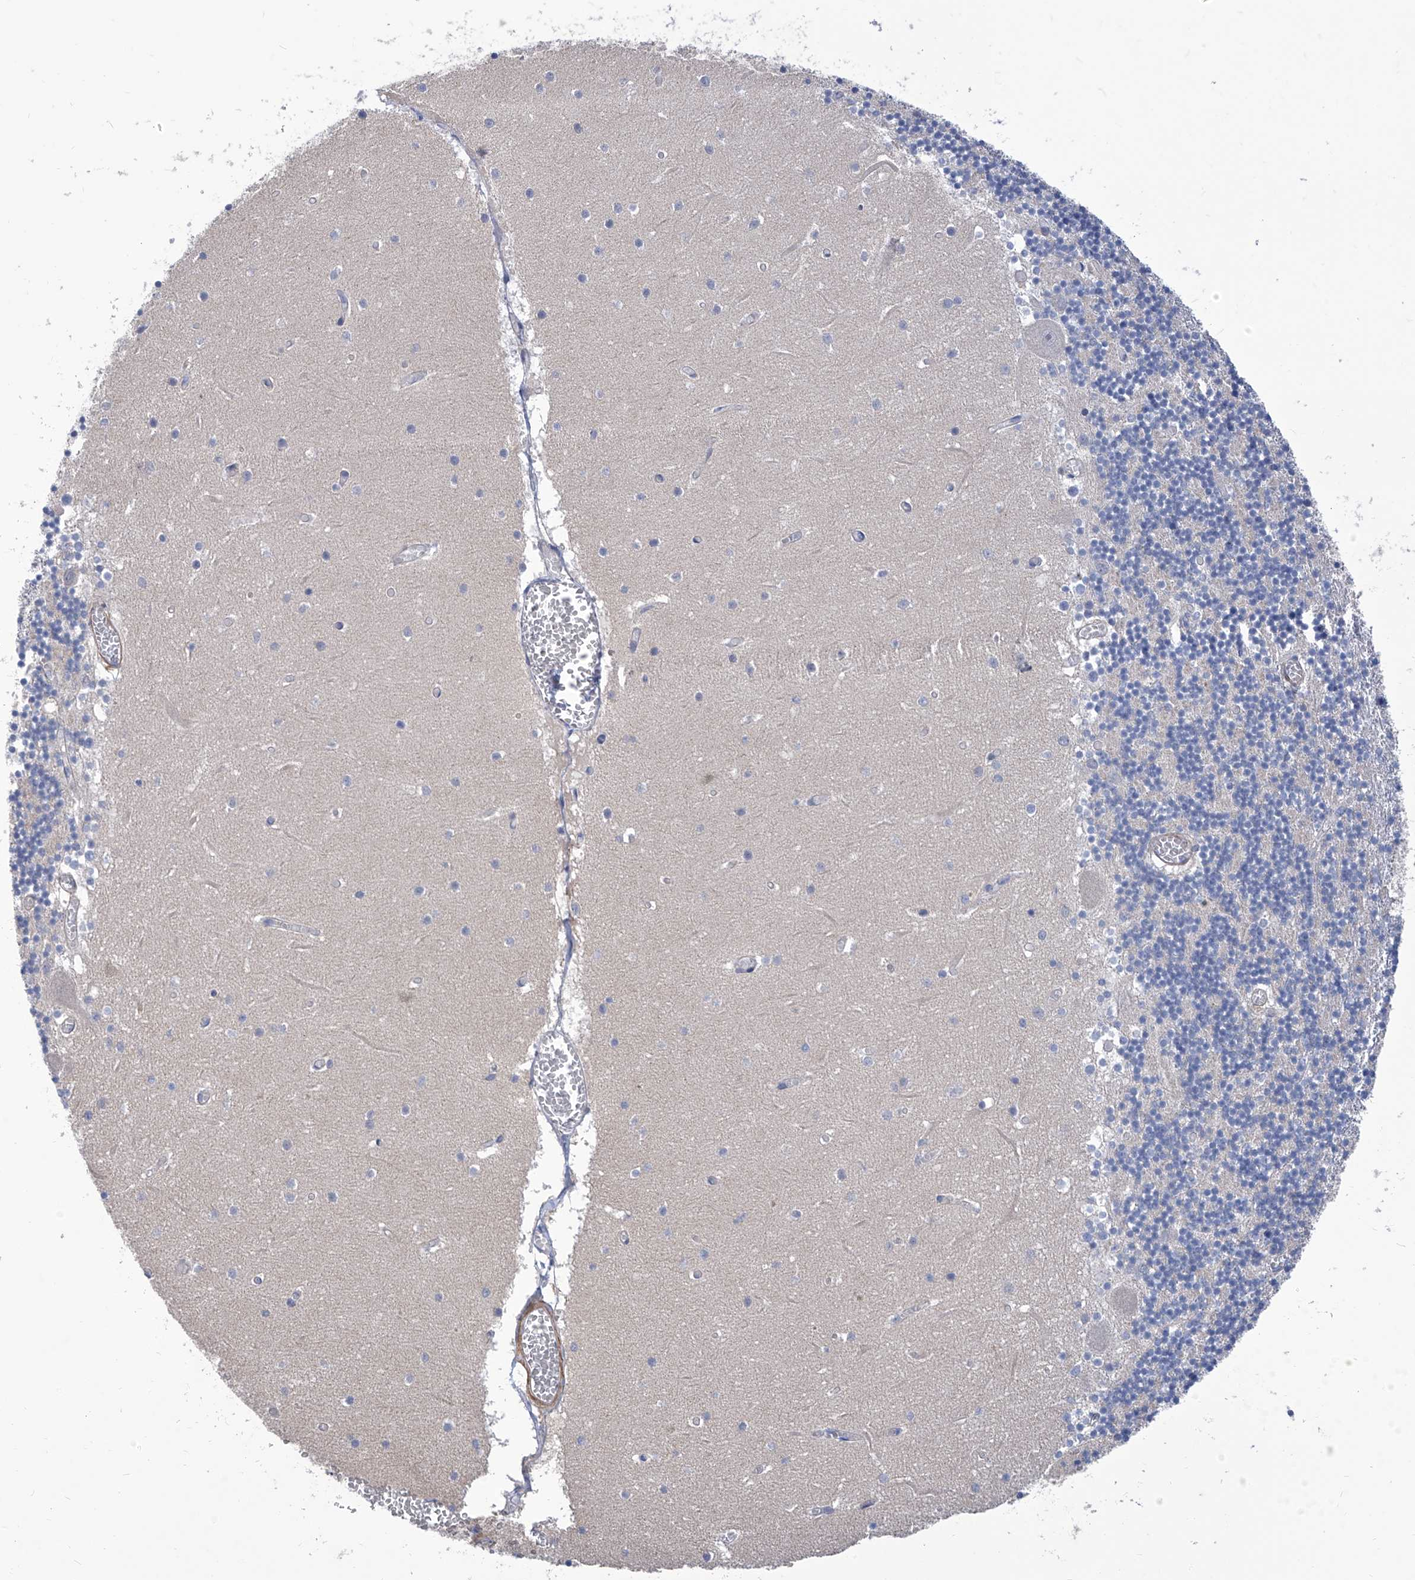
{"staining": {"intensity": "negative", "quantity": "none", "location": "none"}, "tissue": "cerebellum", "cell_type": "Cells in granular layer", "image_type": "normal", "snomed": [{"axis": "morphology", "description": "Normal tissue, NOS"}, {"axis": "topography", "description": "Cerebellum"}], "caption": "DAB (3,3'-diaminobenzidine) immunohistochemical staining of normal human cerebellum shows no significant positivity in cells in granular layer.", "gene": "SMS", "patient": {"sex": "female", "age": 28}}